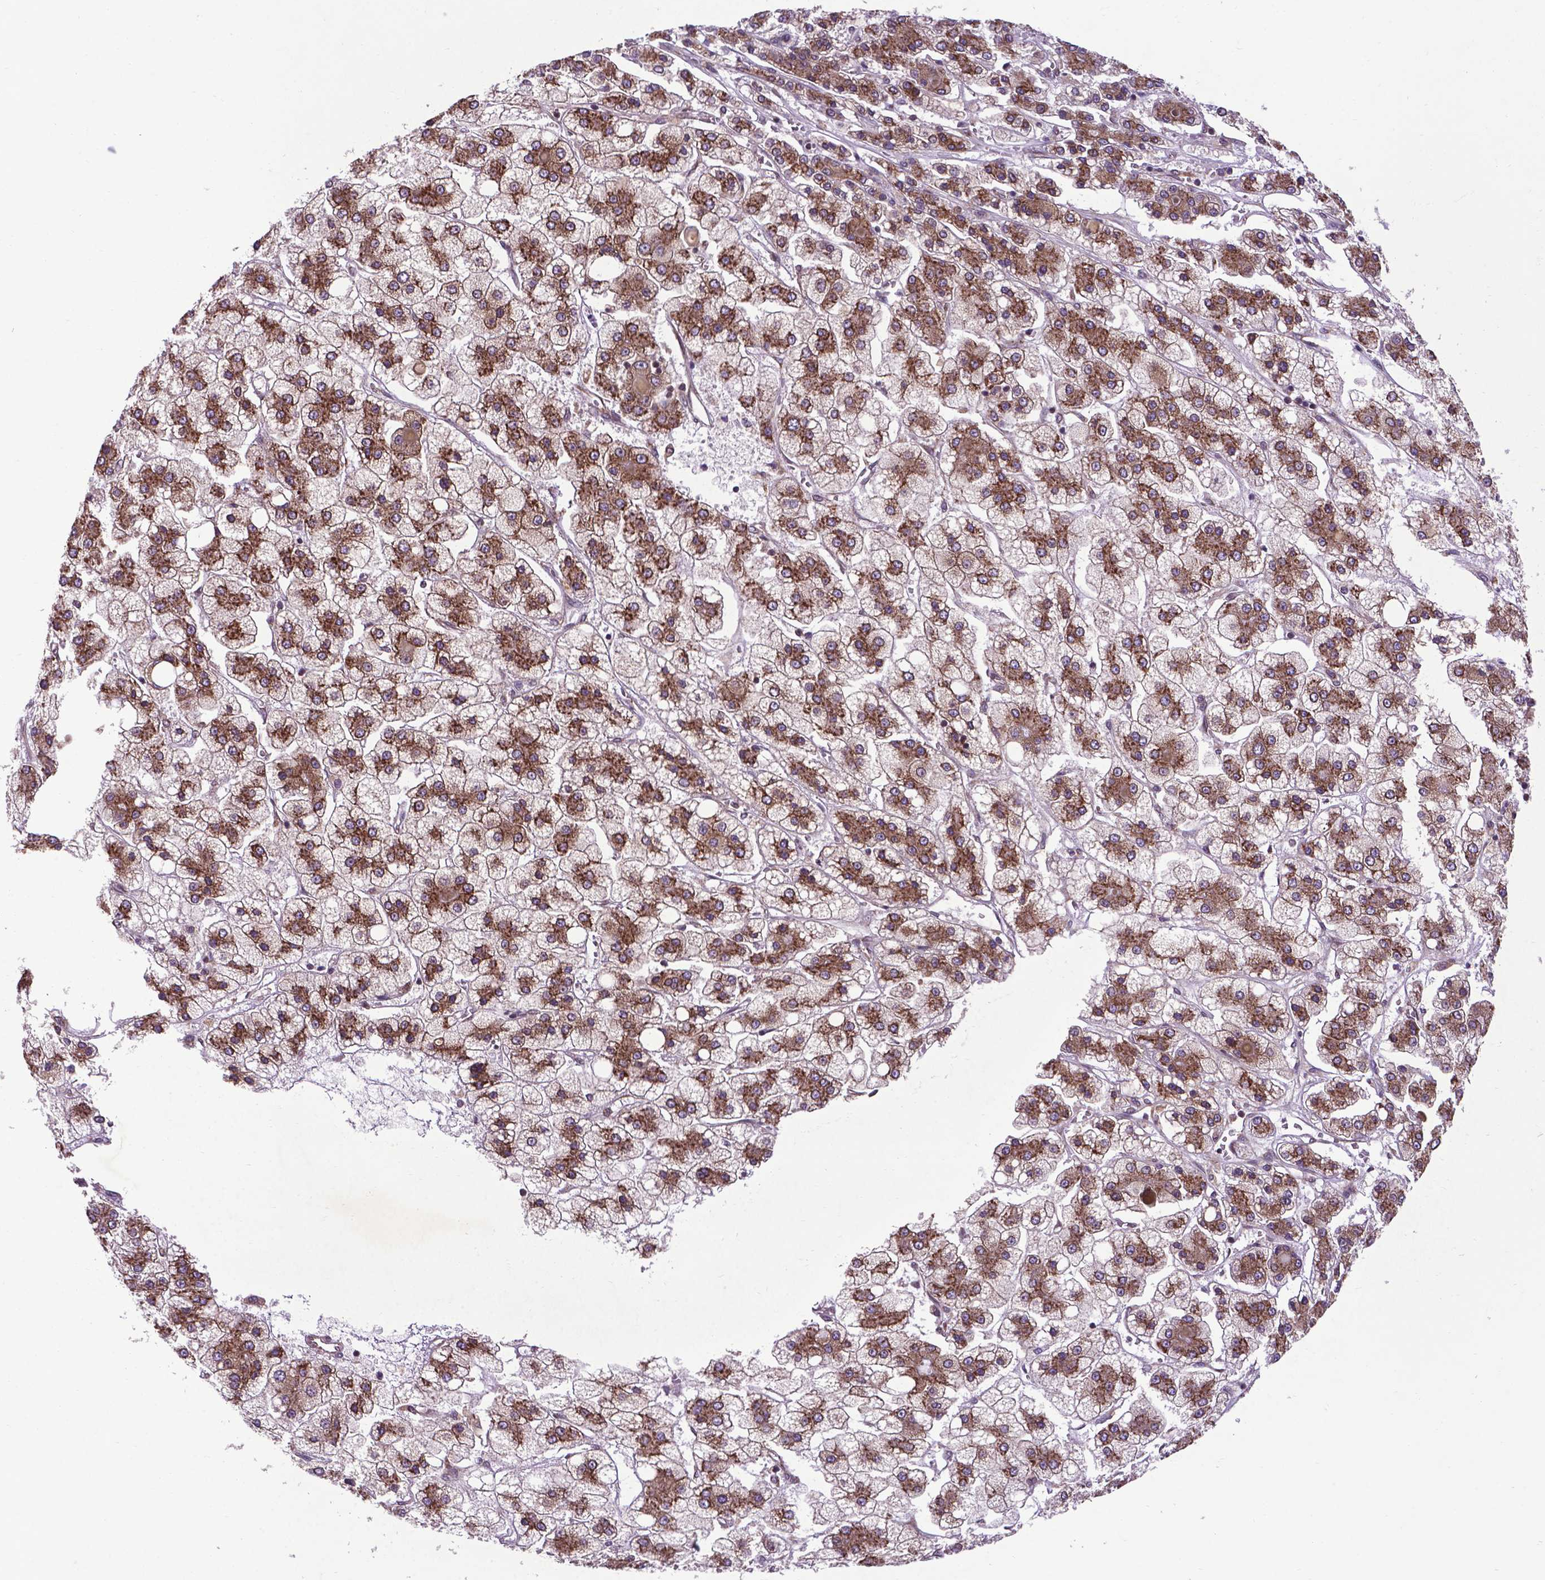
{"staining": {"intensity": "moderate", "quantity": ">75%", "location": "cytoplasmic/membranous"}, "tissue": "liver cancer", "cell_type": "Tumor cells", "image_type": "cancer", "snomed": [{"axis": "morphology", "description": "Carcinoma, Hepatocellular, NOS"}, {"axis": "topography", "description": "Liver"}], "caption": "Liver cancer (hepatocellular carcinoma) stained for a protein (brown) displays moderate cytoplasmic/membranous positive positivity in about >75% of tumor cells.", "gene": "WDR83OS", "patient": {"sex": "male", "age": 73}}